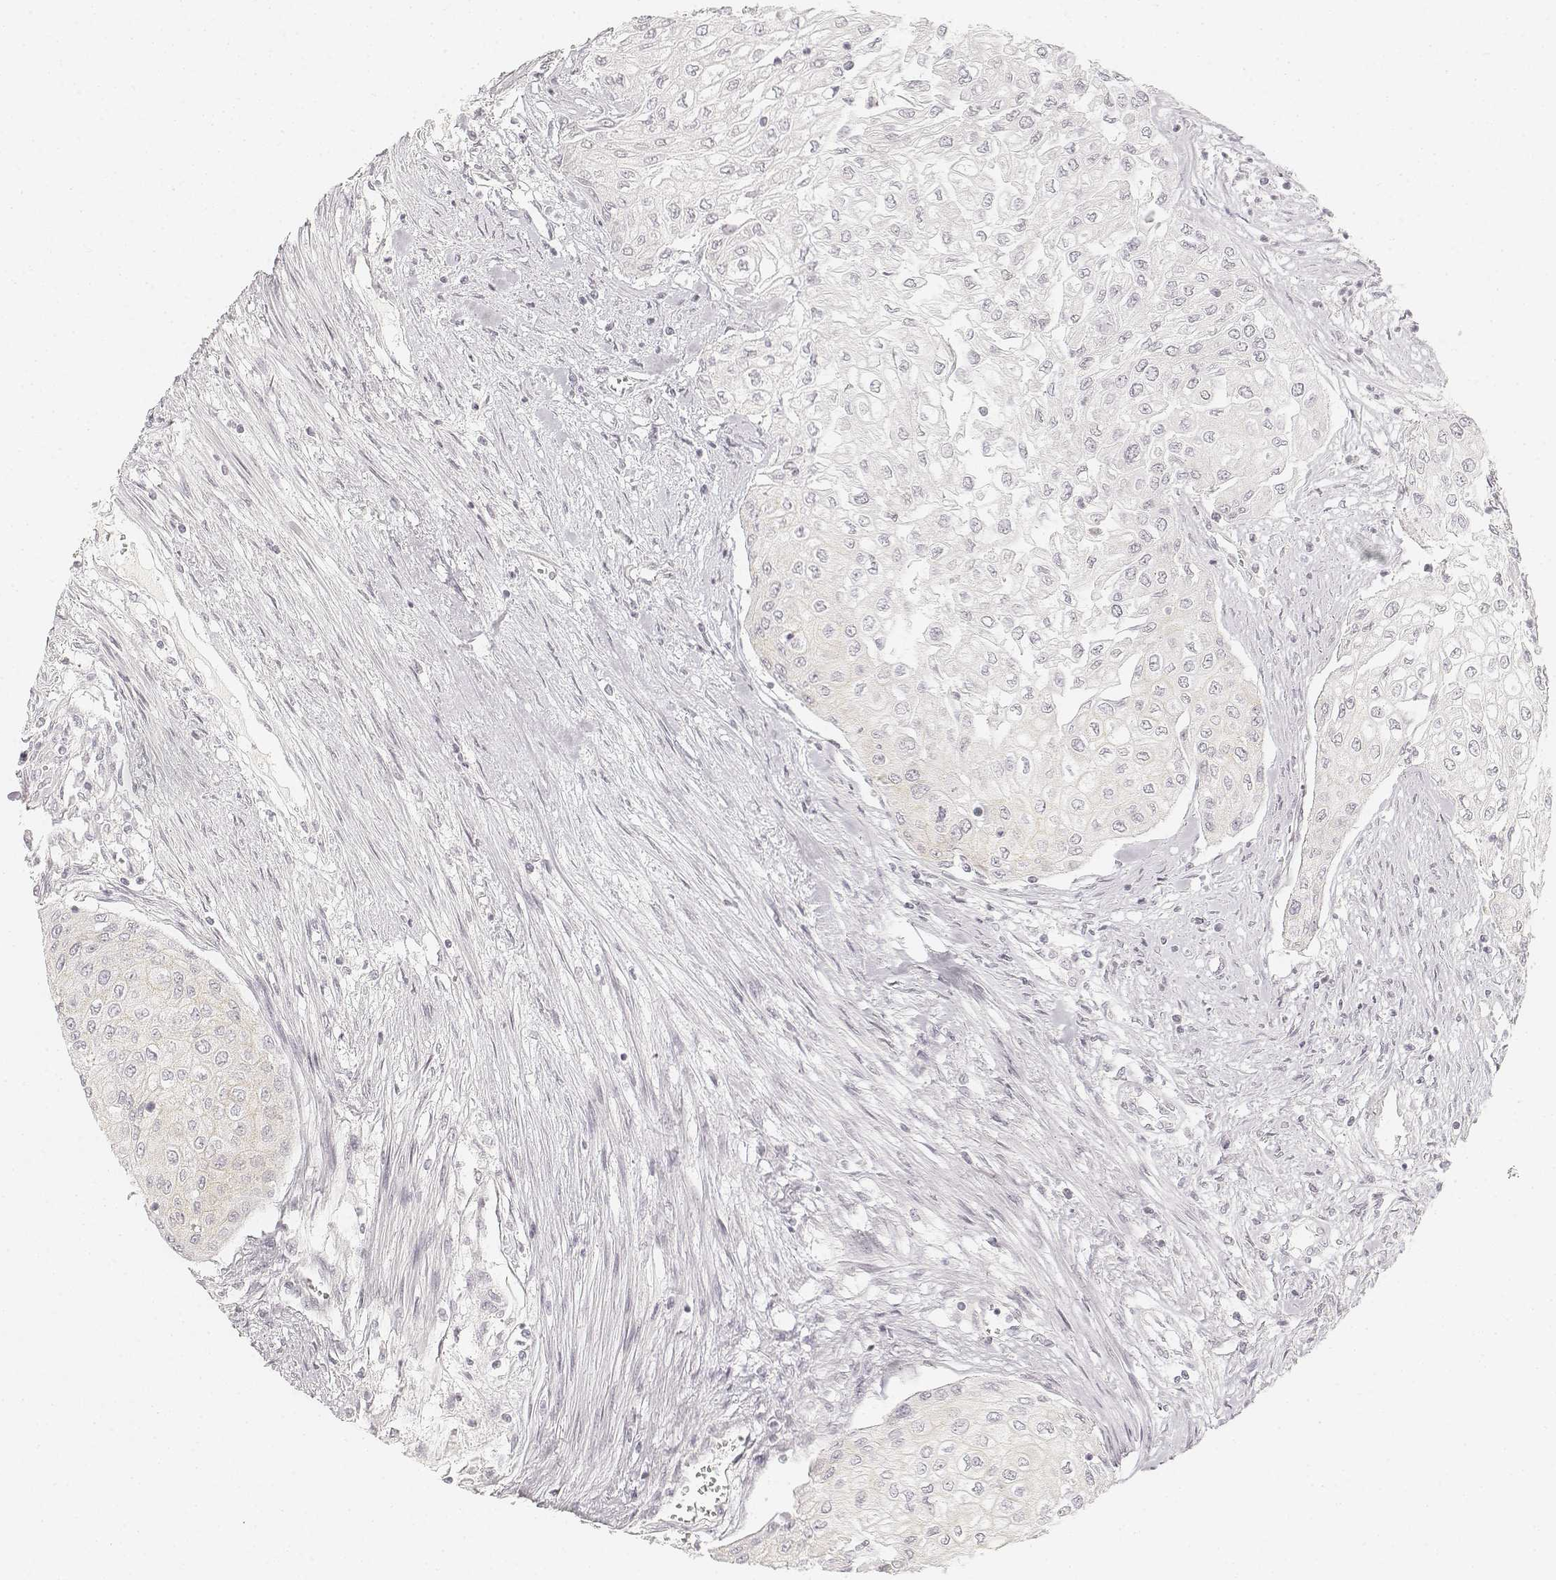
{"staining": {"intensity": "negative", "quantity": "none", "location": "none"}, "tissue": "urothelial cancer", "cell_type": "Tumor cells", "image_type": "cancer", "snomed": [{"axis": "morphology", "description": "Urothelial carcinoma, High grade"}, {"axis": "topography", "description": "Urinary bladder"}], "caption": "High power microscopy micrograph of an immunohistochemistry (IHC) photomicrograph of high-grade urothelial carcinoma, revealing no significant staining in tumor cells.", "gene": "DSG4", "patient": {"sex": "male", "age": 62}}